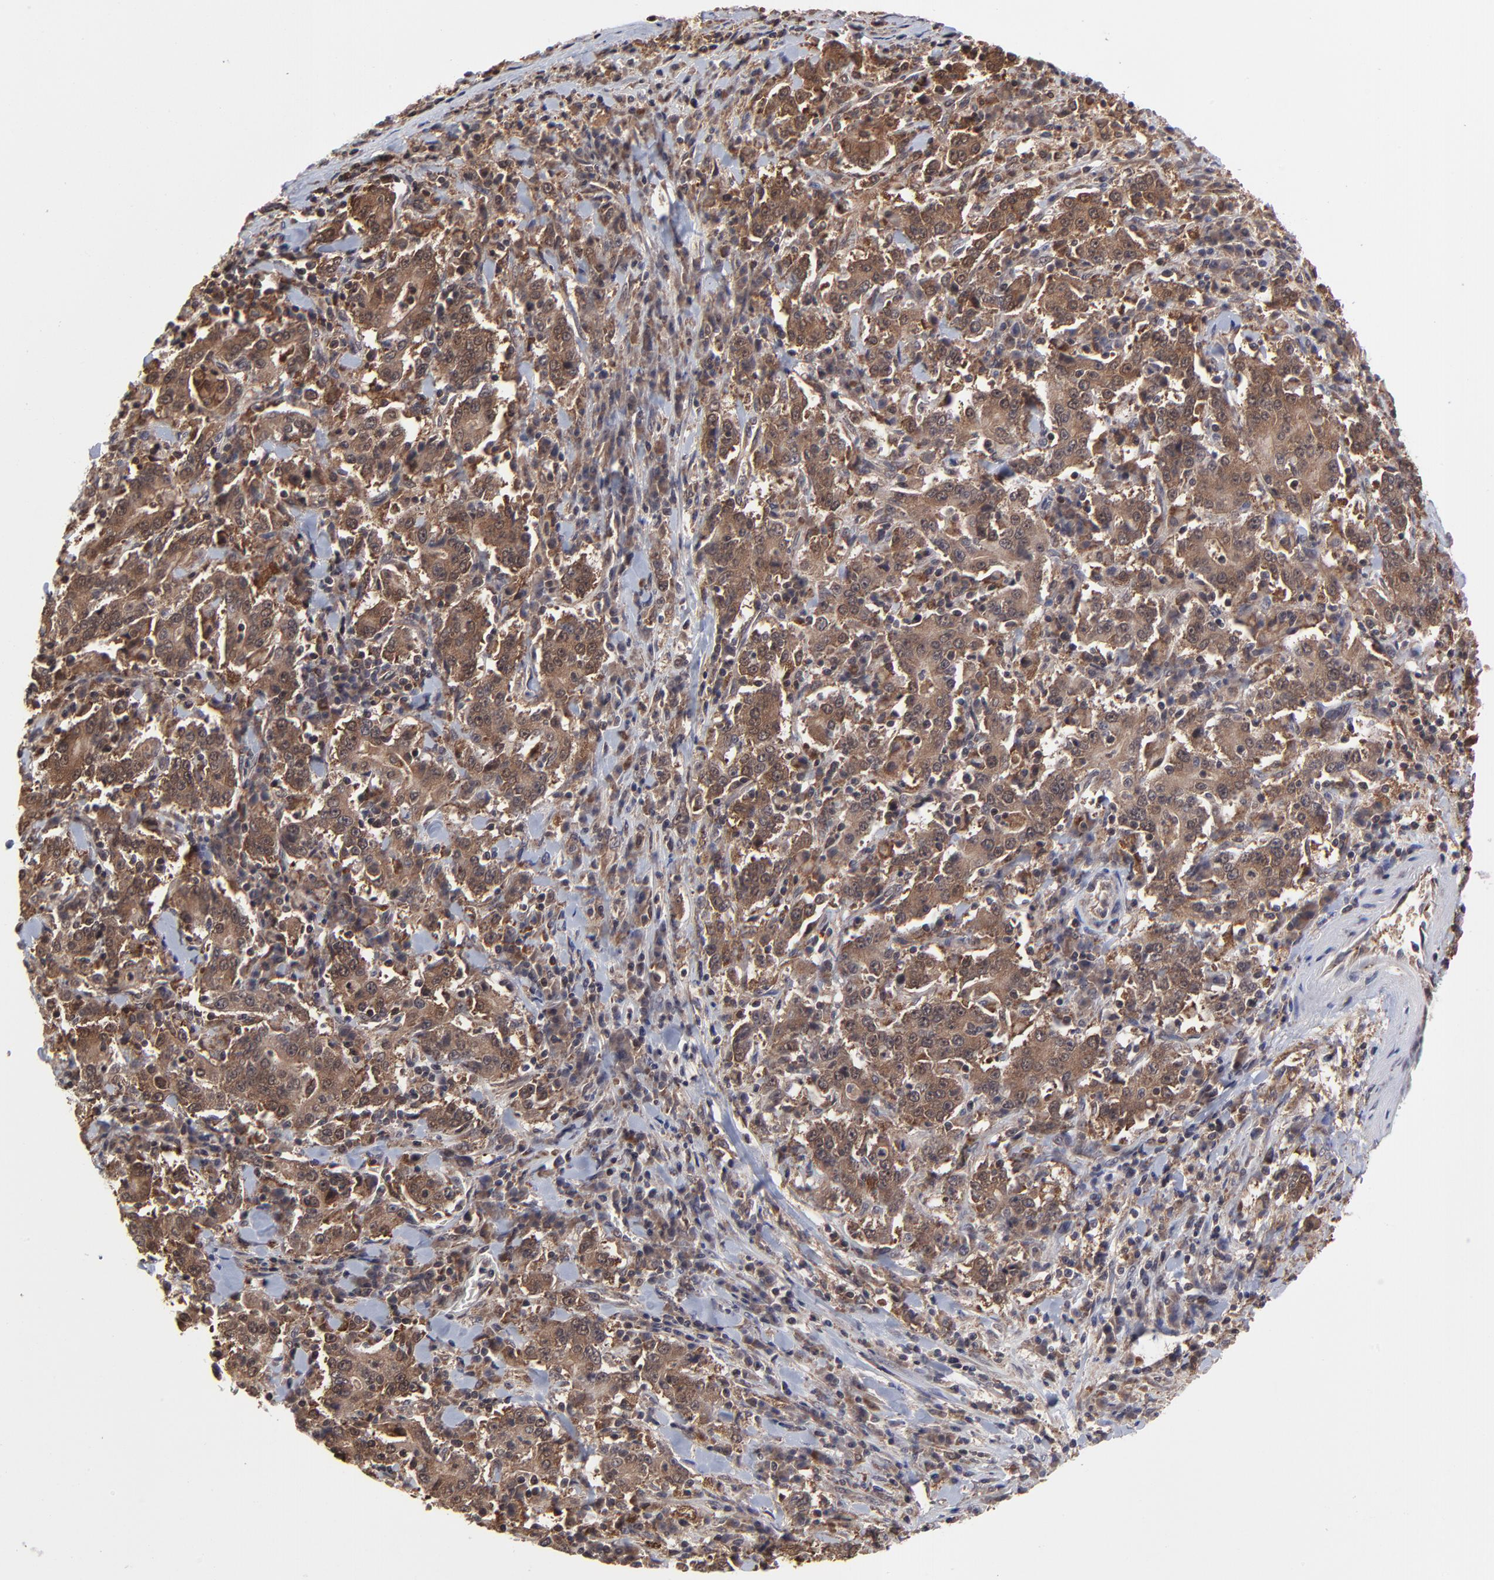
{"staining": {"intensity": "moderate", "quantity": ">75%", "location": "cytoplasmic/membranous"}, "tissue": "stomach cancer", "cell_type": "Tumor cells", "image_type": "cancer", "snomed": [{"axis": "morphology", "description": "Normal tissue, NOS"}, {"axis": "morphology", "description": "Adenocarcinoma, NOS"}, {"axis": "topography", "description": "Stomach, upper"}, {"axis": "topography", "description": "Stomach"}], "caption": "Protein staining of stomach cancer (adenocarcinoma) tissue shows moderate cytoplasmic/membranous expression in approximately >75% of tumor cells. (Brightfield microscopy of DAB IHC at high magnification).", "gene": "UBE2L6", "patient": {"sex": "male", "age": 59}}